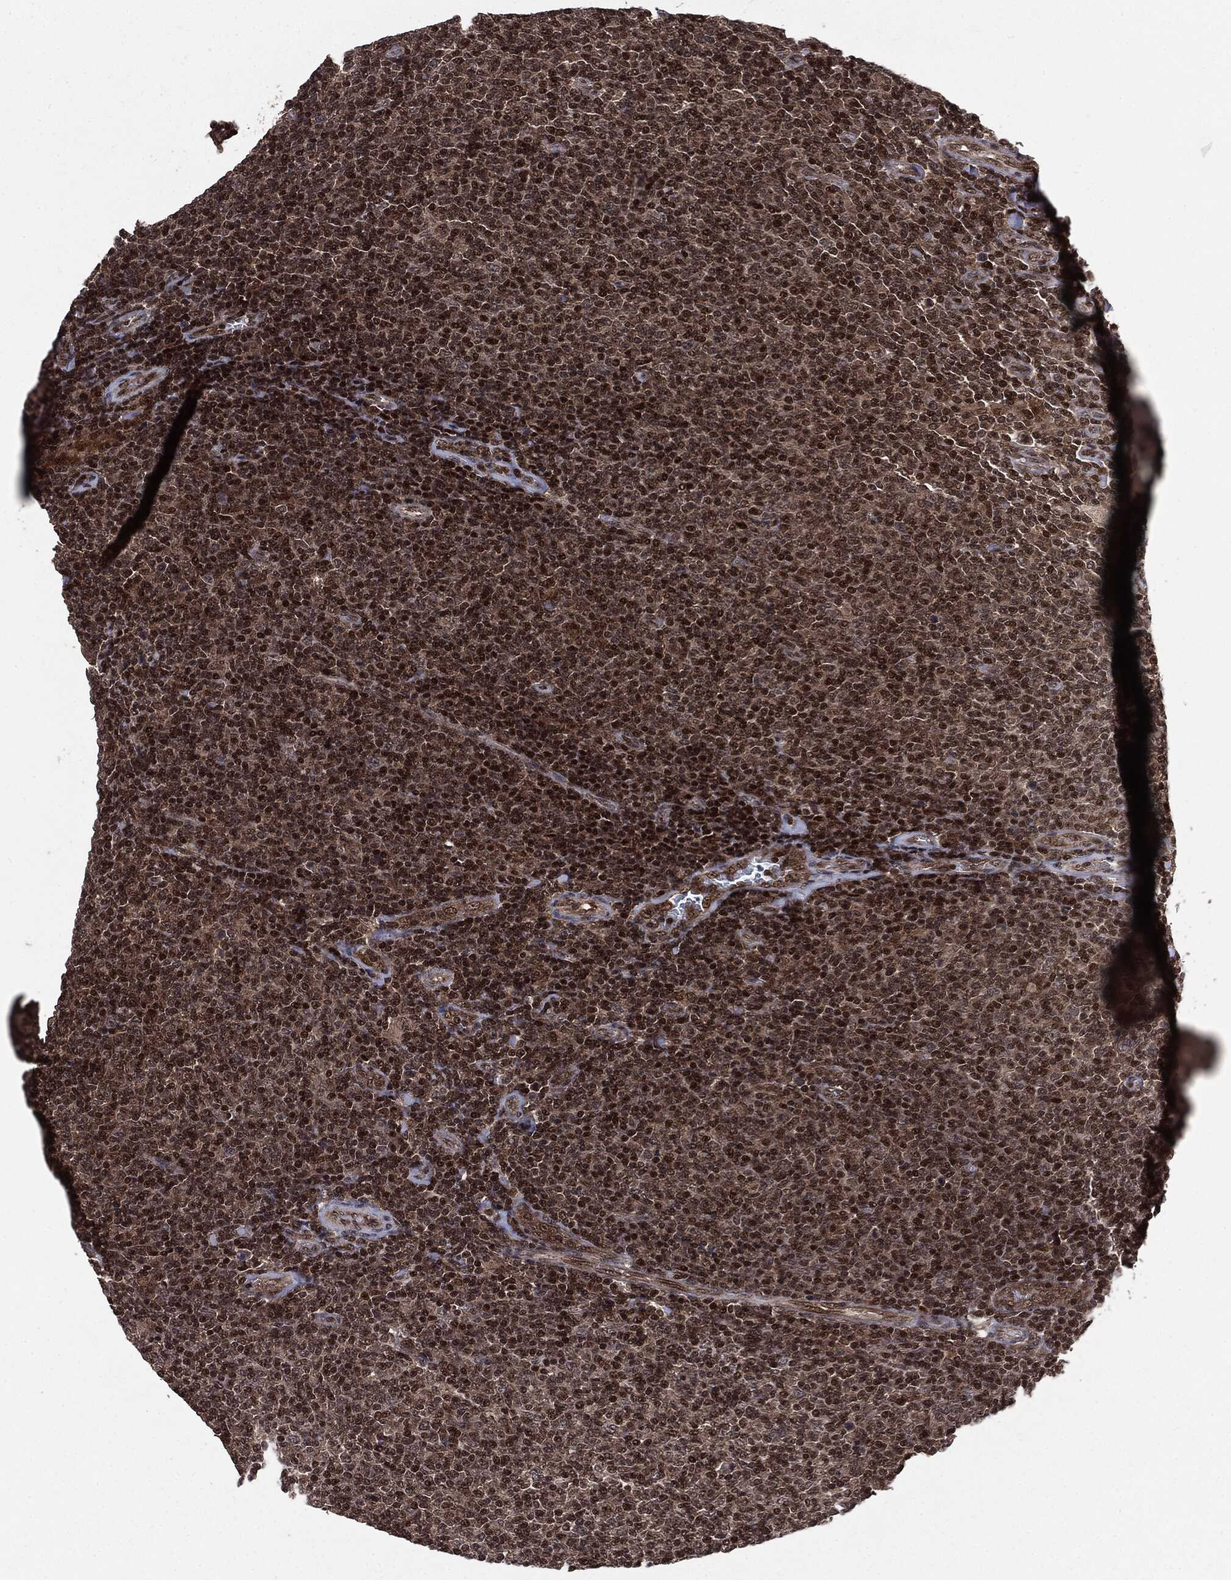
{"staining": {"intensity": "strong", "quantity": ">75%", "location": "nuclear"}, "tissue": "lymphoma", "cell_type": "Tumor cells", "image_type": "cancer", "snomed": [{"axis": "morphology", "description": "Malignant lymphoma, non-Hodgkin's type, Low grade"}, {"axis": "topography", "description": "Lymph node"}], "caption": "A brown stain shows strong nuclear staining of a protein in malignant lymphoma, non-Hodgkin's type (low-grade) tumor cells.", "gene": "PTPA", "patient": {"sex": "male", "age": 52}}